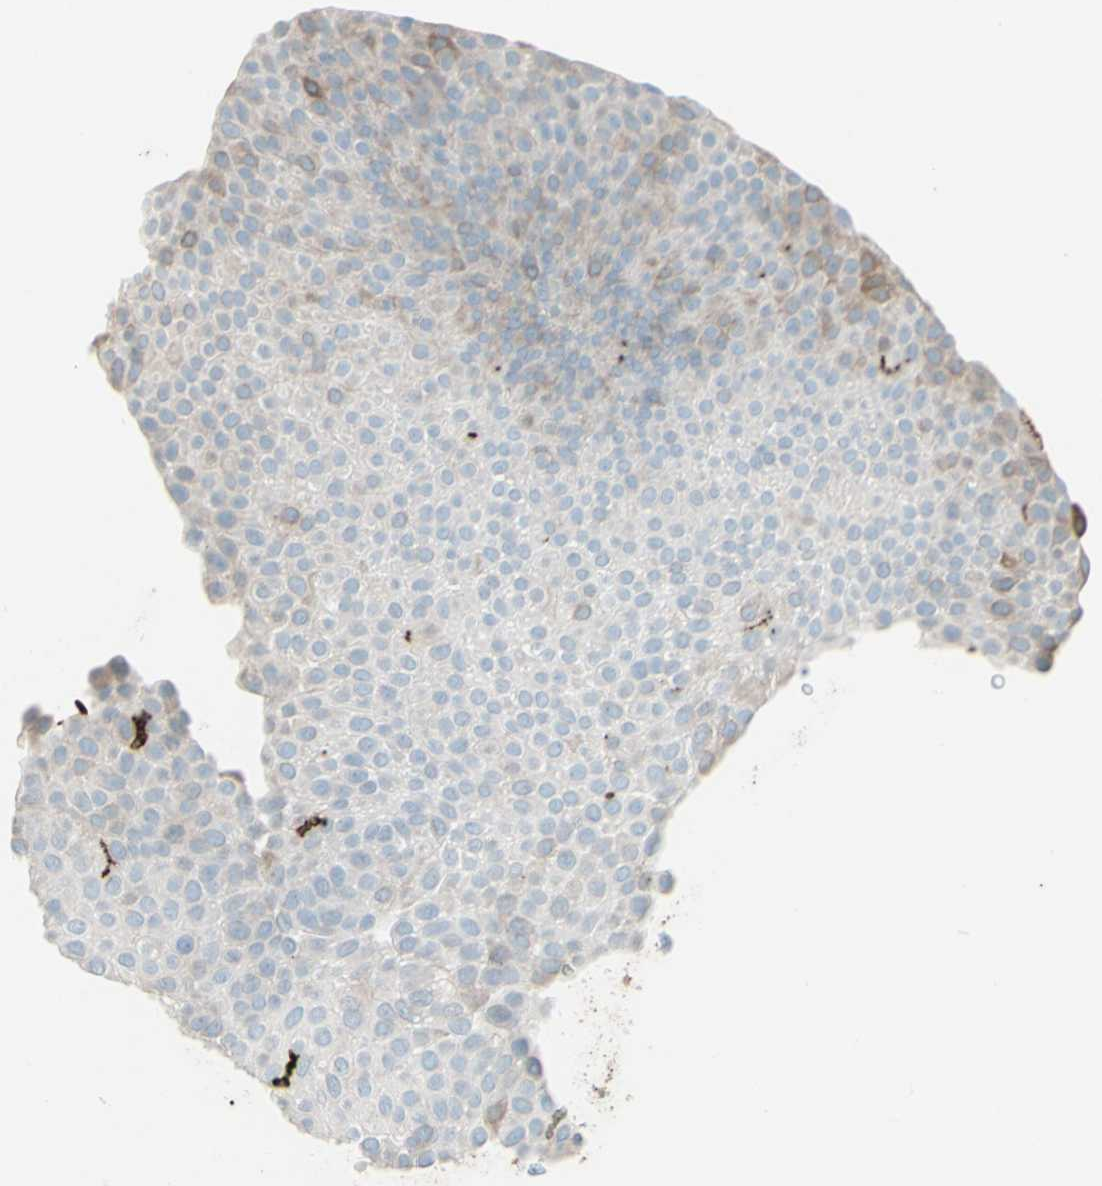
{"staining": {"intensity": "negative", "quantity": "none", "location": "none"}, "tissue": "urothelial cancer", "cell_type": "Tumor cells", "image_type": "cancer", "snomed": [{"axis": "morphology", "description": "Urothelial carcinoma, Low grade"}, {"axis": "topography", "description": "Urinary bladder"}], "caption": "Immunohistochemistry (IHC) of urothelial cancer displays no staining in tumor cells.", "gene": "HLA-DPB1", "patient": {"sex": "female", "age": 60}}